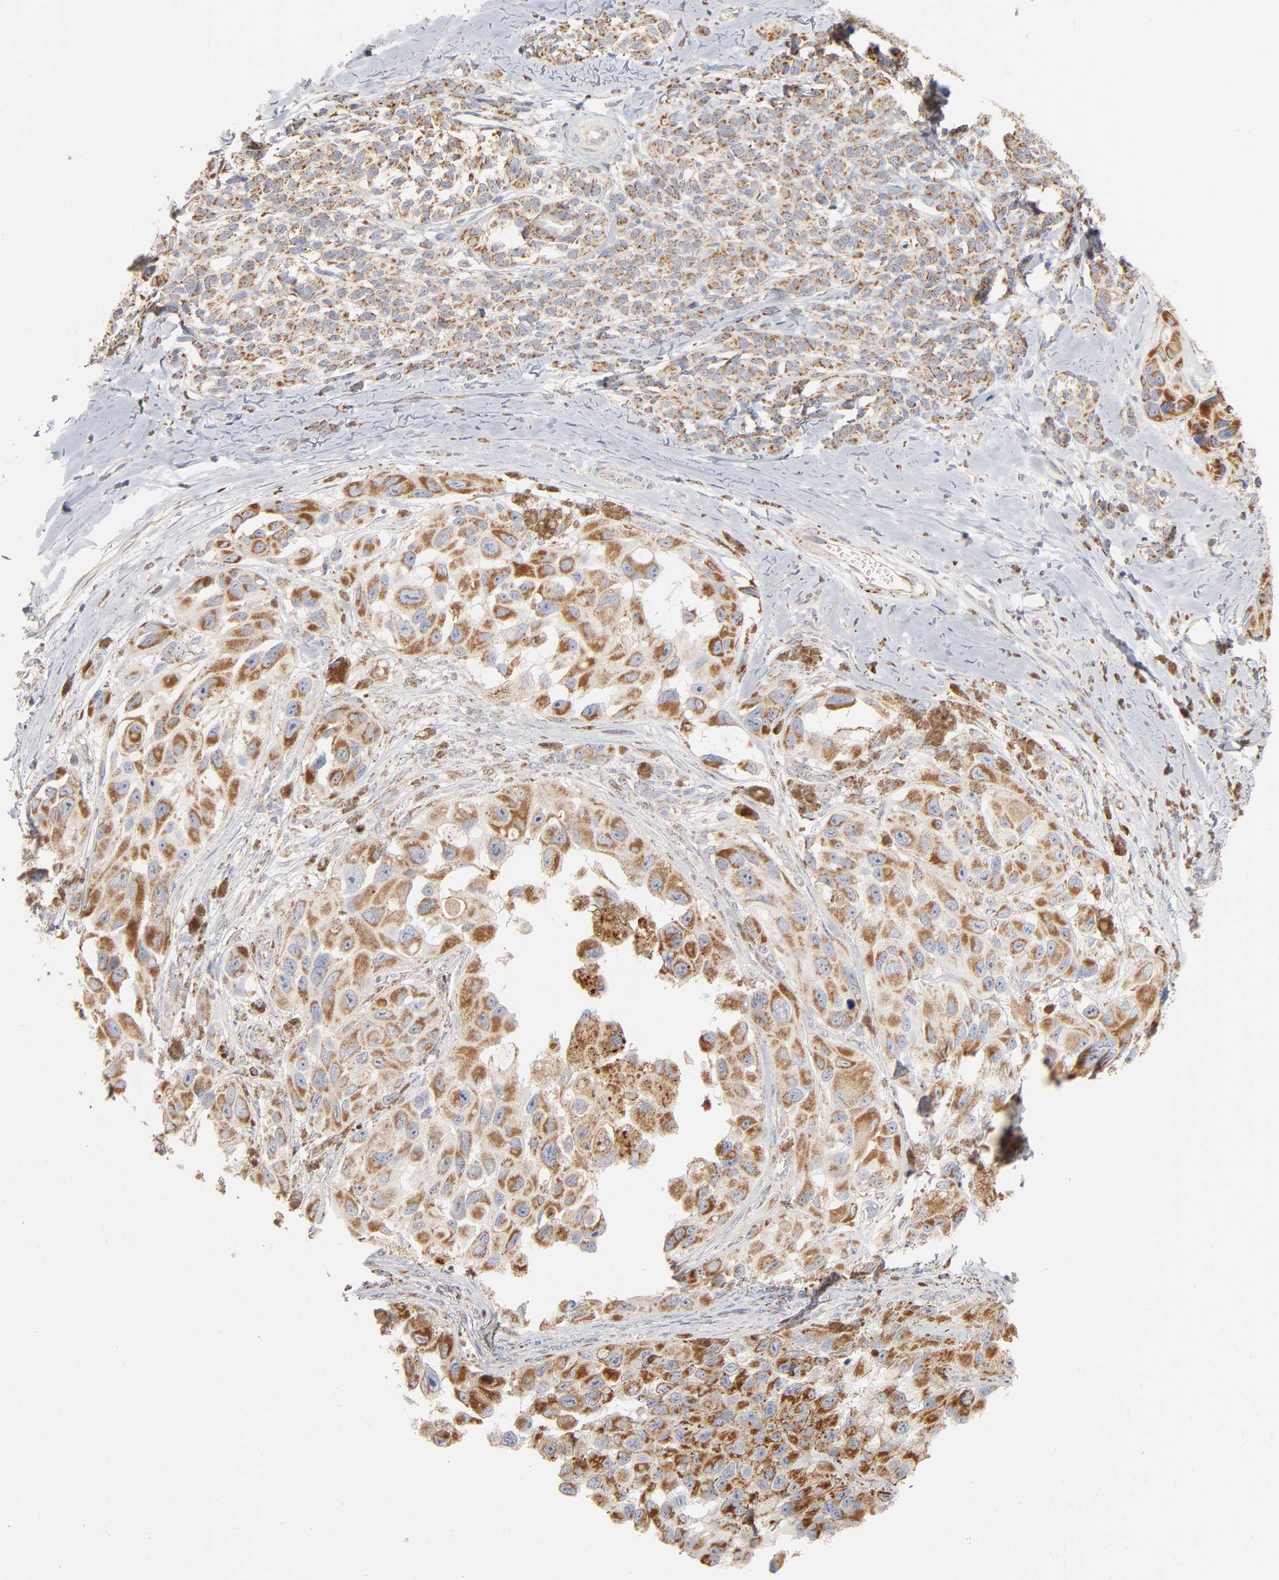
{"staining": {"intensity": "moderate", "quantity": ">75%", "location": "cytoplasmic/membranous"}, "tissue": "melanoma", "cell_type": "Tumor cells", "image_type": "cancer", "snomed": [{"axis": "morphology", "description": "Malignant melanoma, NOS"}, {"axis": "topography", "description": "Skin"}], "caption": "A brown stain highlights moderate cytoplasmic/membranous expression of a protein in melanoma tumor cells.", "gene": "UQCRC1", "patient": {"sex": "female", "age": 73}}